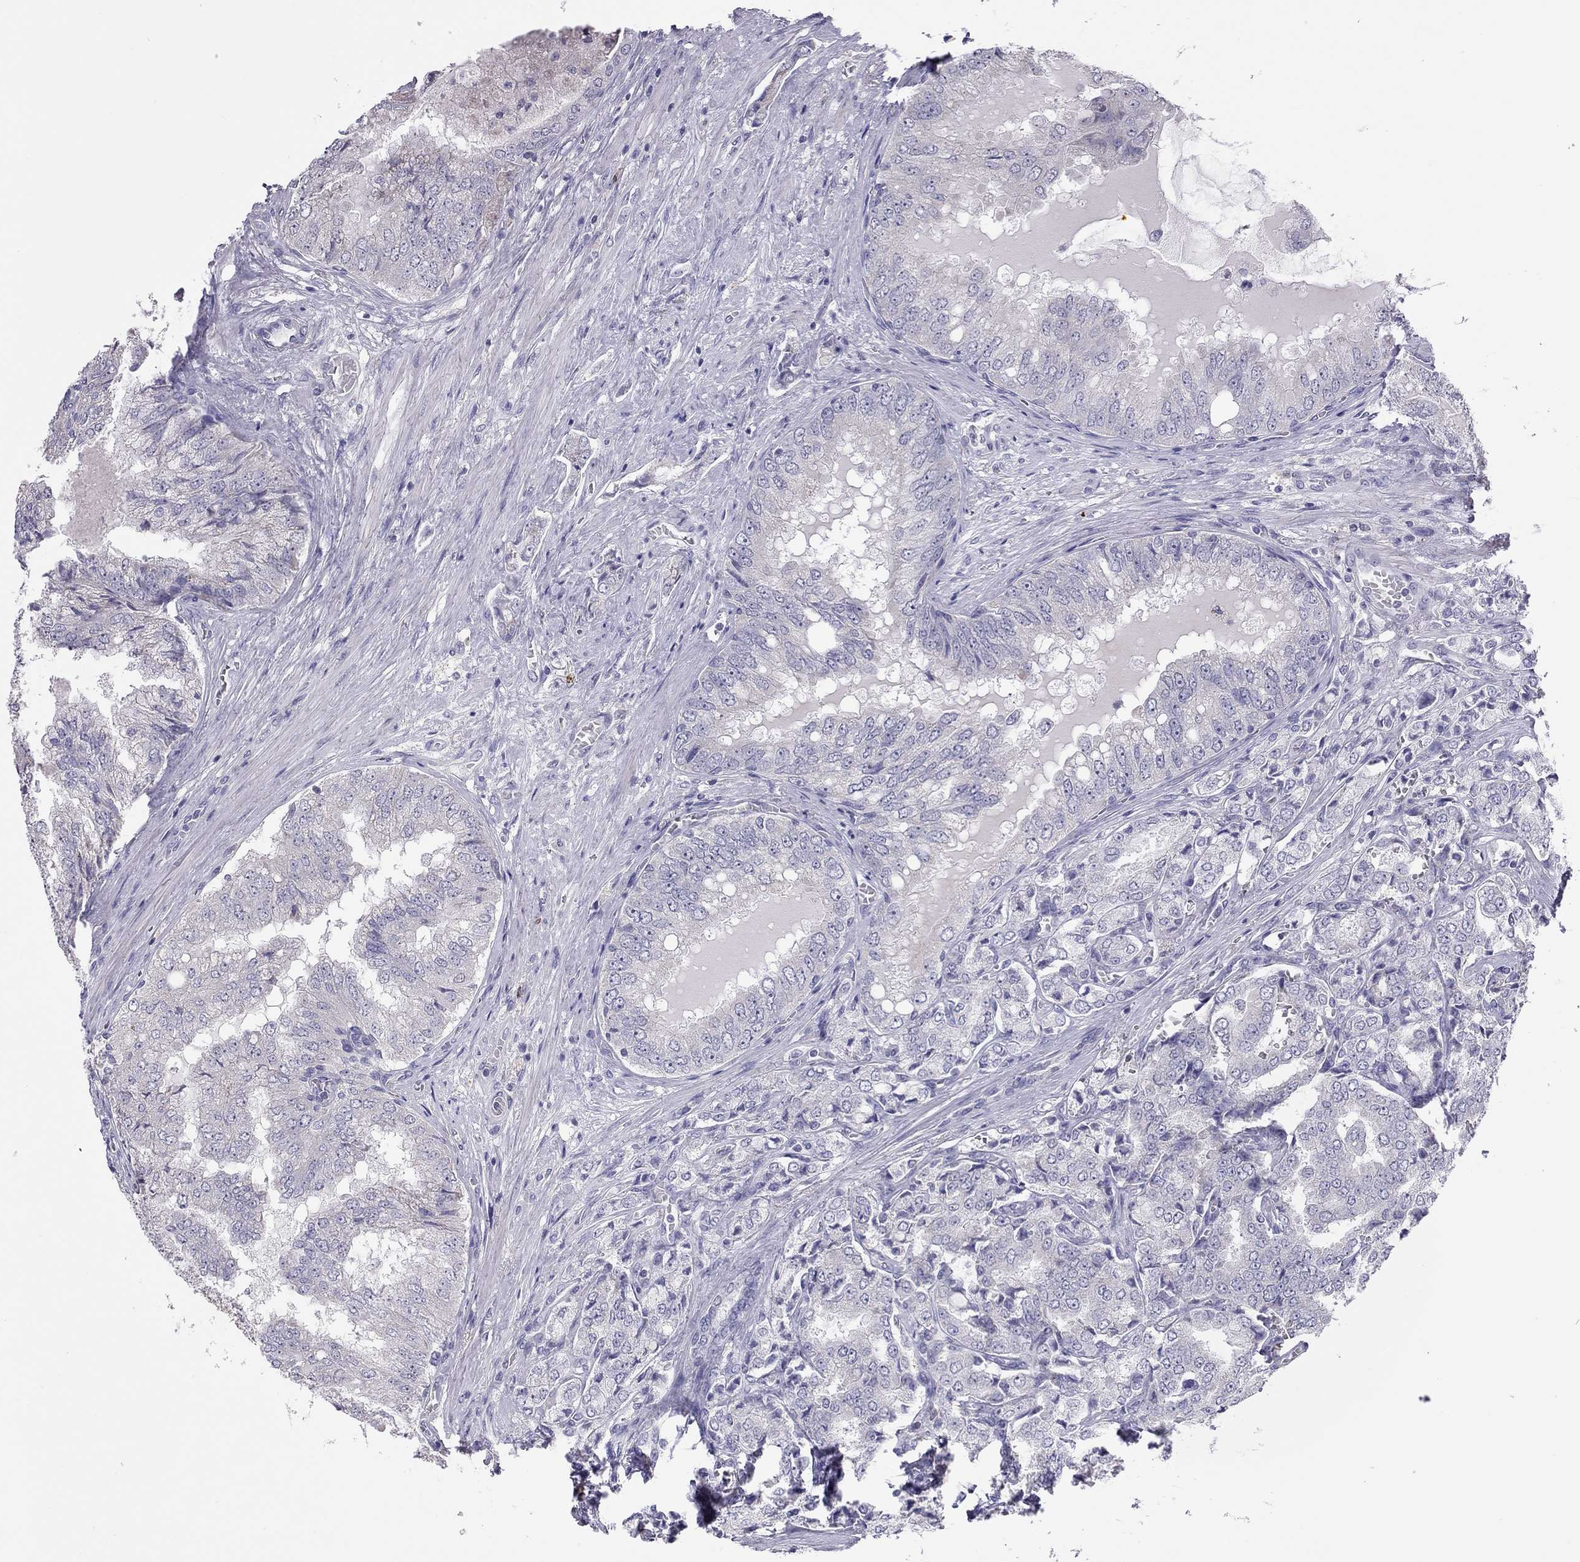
{"staining": {"intensity": "negative", "quantity": "none", "location": "none"}, "tissue": "prostate cancer", "cell_type": "Tumor cells", "image_type": "cancer", "snomed": [{"axis": "morphology", "description": "Adenocarcinoma, NOS"}, {"axis": "topography", "description": "Prostate"}], "caption": "This is an immunohistochemistry (IHC) photomicrograph of human prostate cancer. There is no expression in tumor cells.", "gene": "PPP1R3A", "patient": {"sex": "male", "age": 65}}